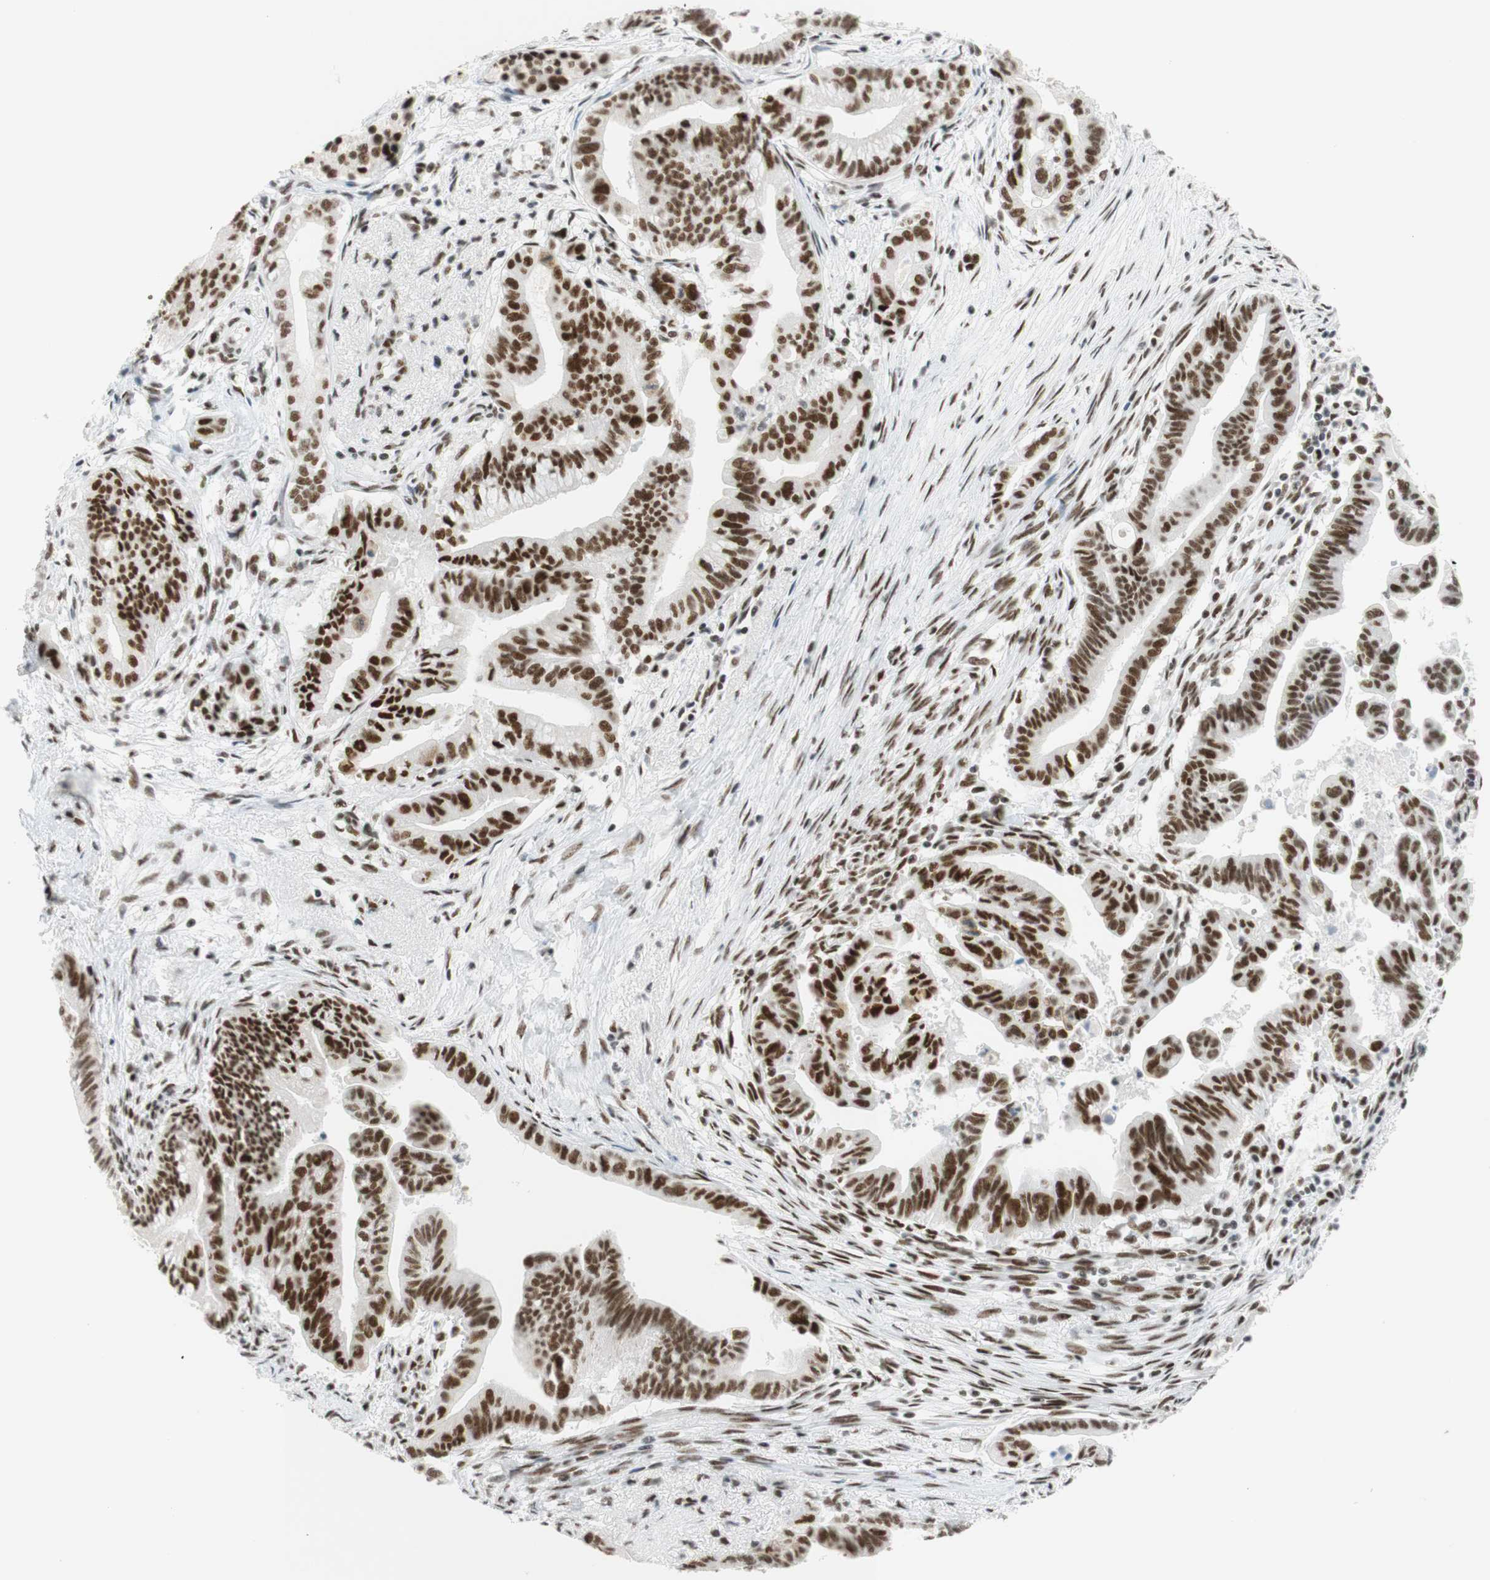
{"staining": {"intensity": "strong", "quantity": "25%-75%", "location": "nuclear"}, "tissue": "pancreatic cancer", "cell_type": "Tumor cells", "image_type": "cancer", "snomed": [{"axis": "morphology", "description": "Adenocarcinoma, NOS"}, {"axis": "topography", "description": "Pancreas"}], "caption": "This histopathology image shows pancreatic cancer (adenocarcinoma) stained with immunohistochemistry to label a protein in brown. The nuclear of tumor cells show strong positivity for the protein. Nuclei are counter-stained blue.", "gene": "RNF20", "patient": {"sex": "male", "age": 70}}